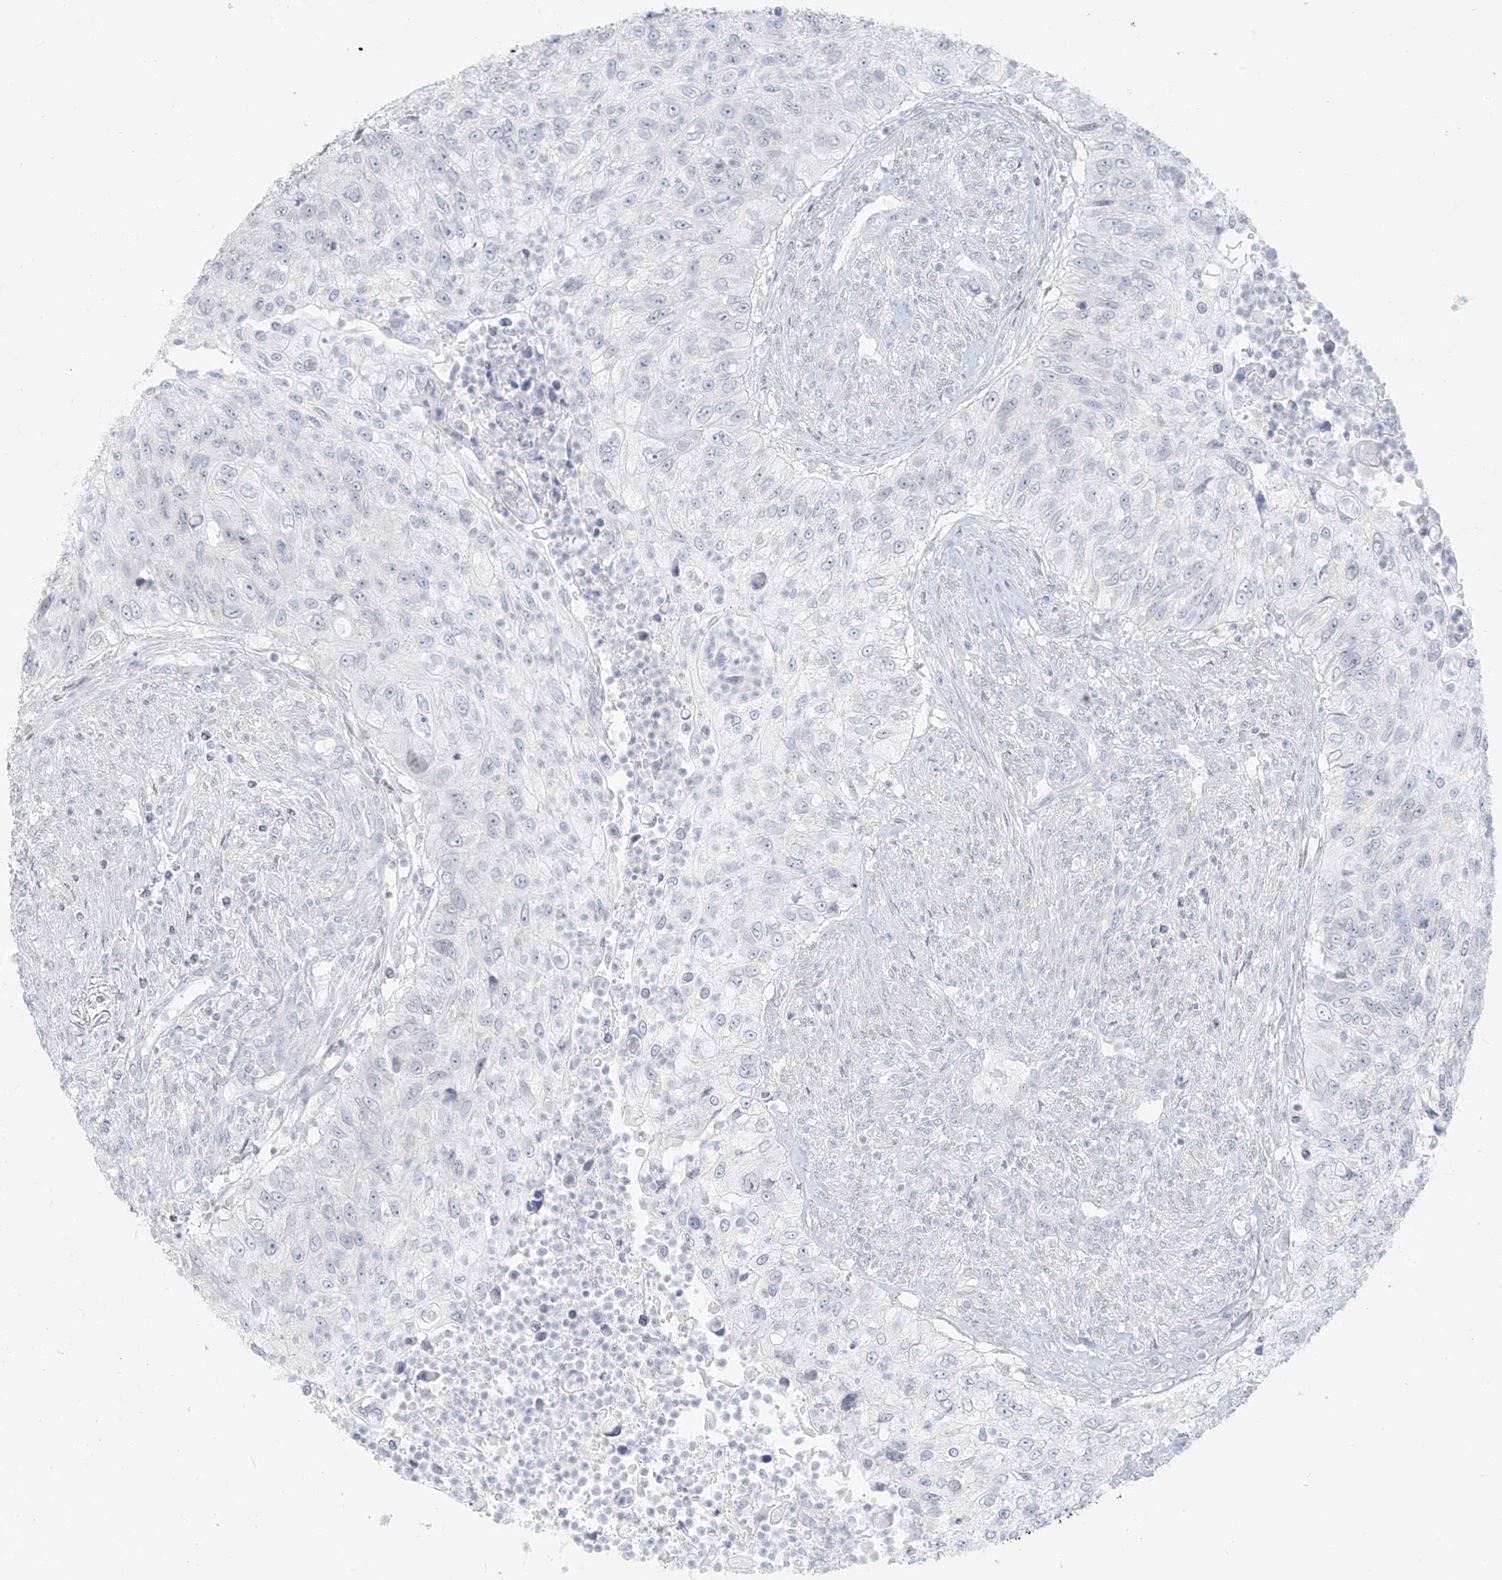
{"staining": {"intensity": "negative", "quantity": "none", "location": "none"}, "tissue": "urothelial cancer", "cell_type": "Tumor cells", "image_type": "cancer", "snomed": [{"axis": "morphology", "description": "Urothelial carcinoma, High grade"}, {"axis": "topography", "description": "Urinary bladder"}], "caption": "Urothelial cancer stained for a protein using immunohistochemistry (IHC) displays no expression tumor cells.", "gene": "OSBPL7", "patient": {"sex": "female", "age": 60}}